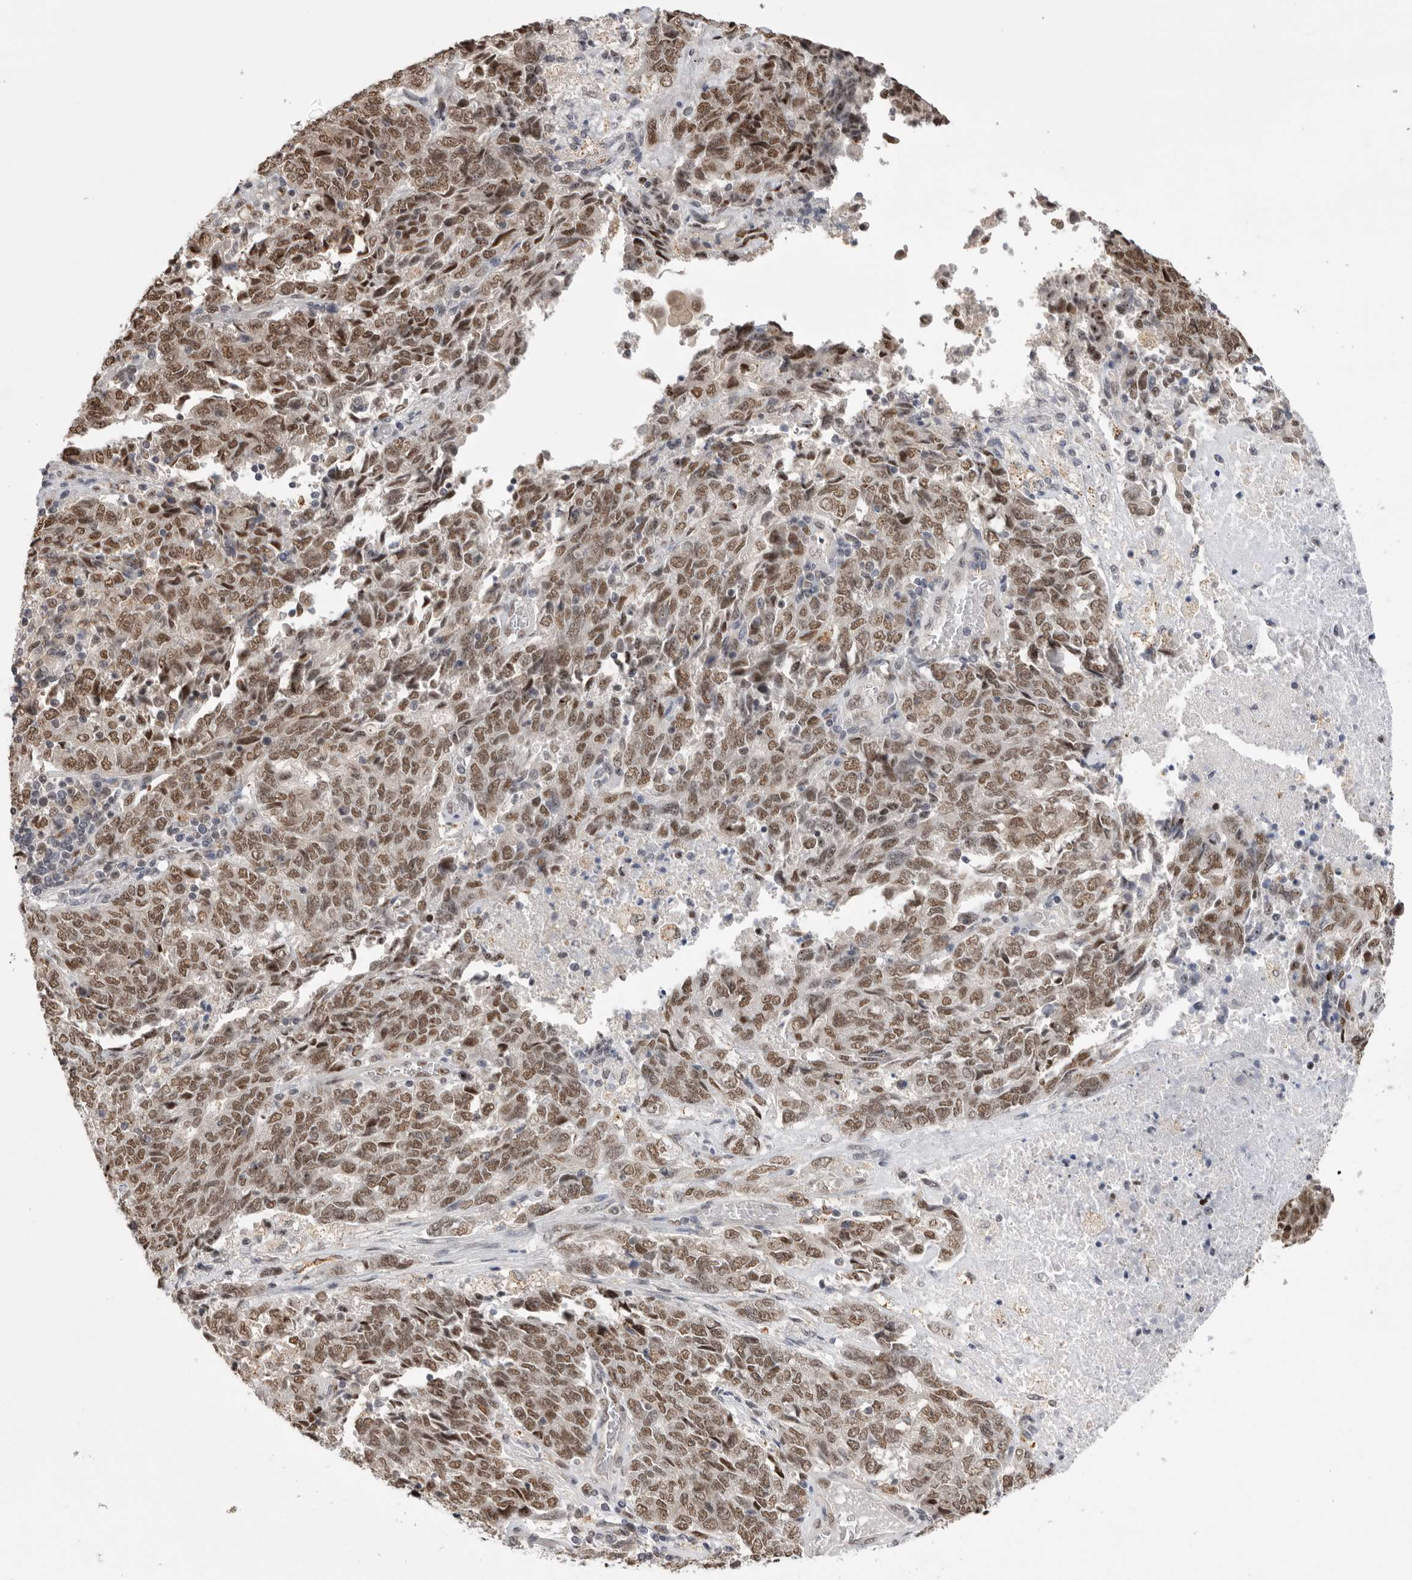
{"staining": {"intensity": "moderate", "quantity": ">75%", "location": "nuclear"}, "tissue": "endometrial cancer", "cell_type": "Tumor cells", "image_type": "cancer", "snomed": [{"axis": "morphology", "description": "Adenocarcinoma, NOS"}, {"axis": "topography", "description": "Endometrium"}], "caption": "Adenocarcinoma (endometrial) stained with a protein marker demonstrates moderate staining in tumor cells.", "gene": "BCLAF3", "patient": {"sex": "female", "age": 80}}